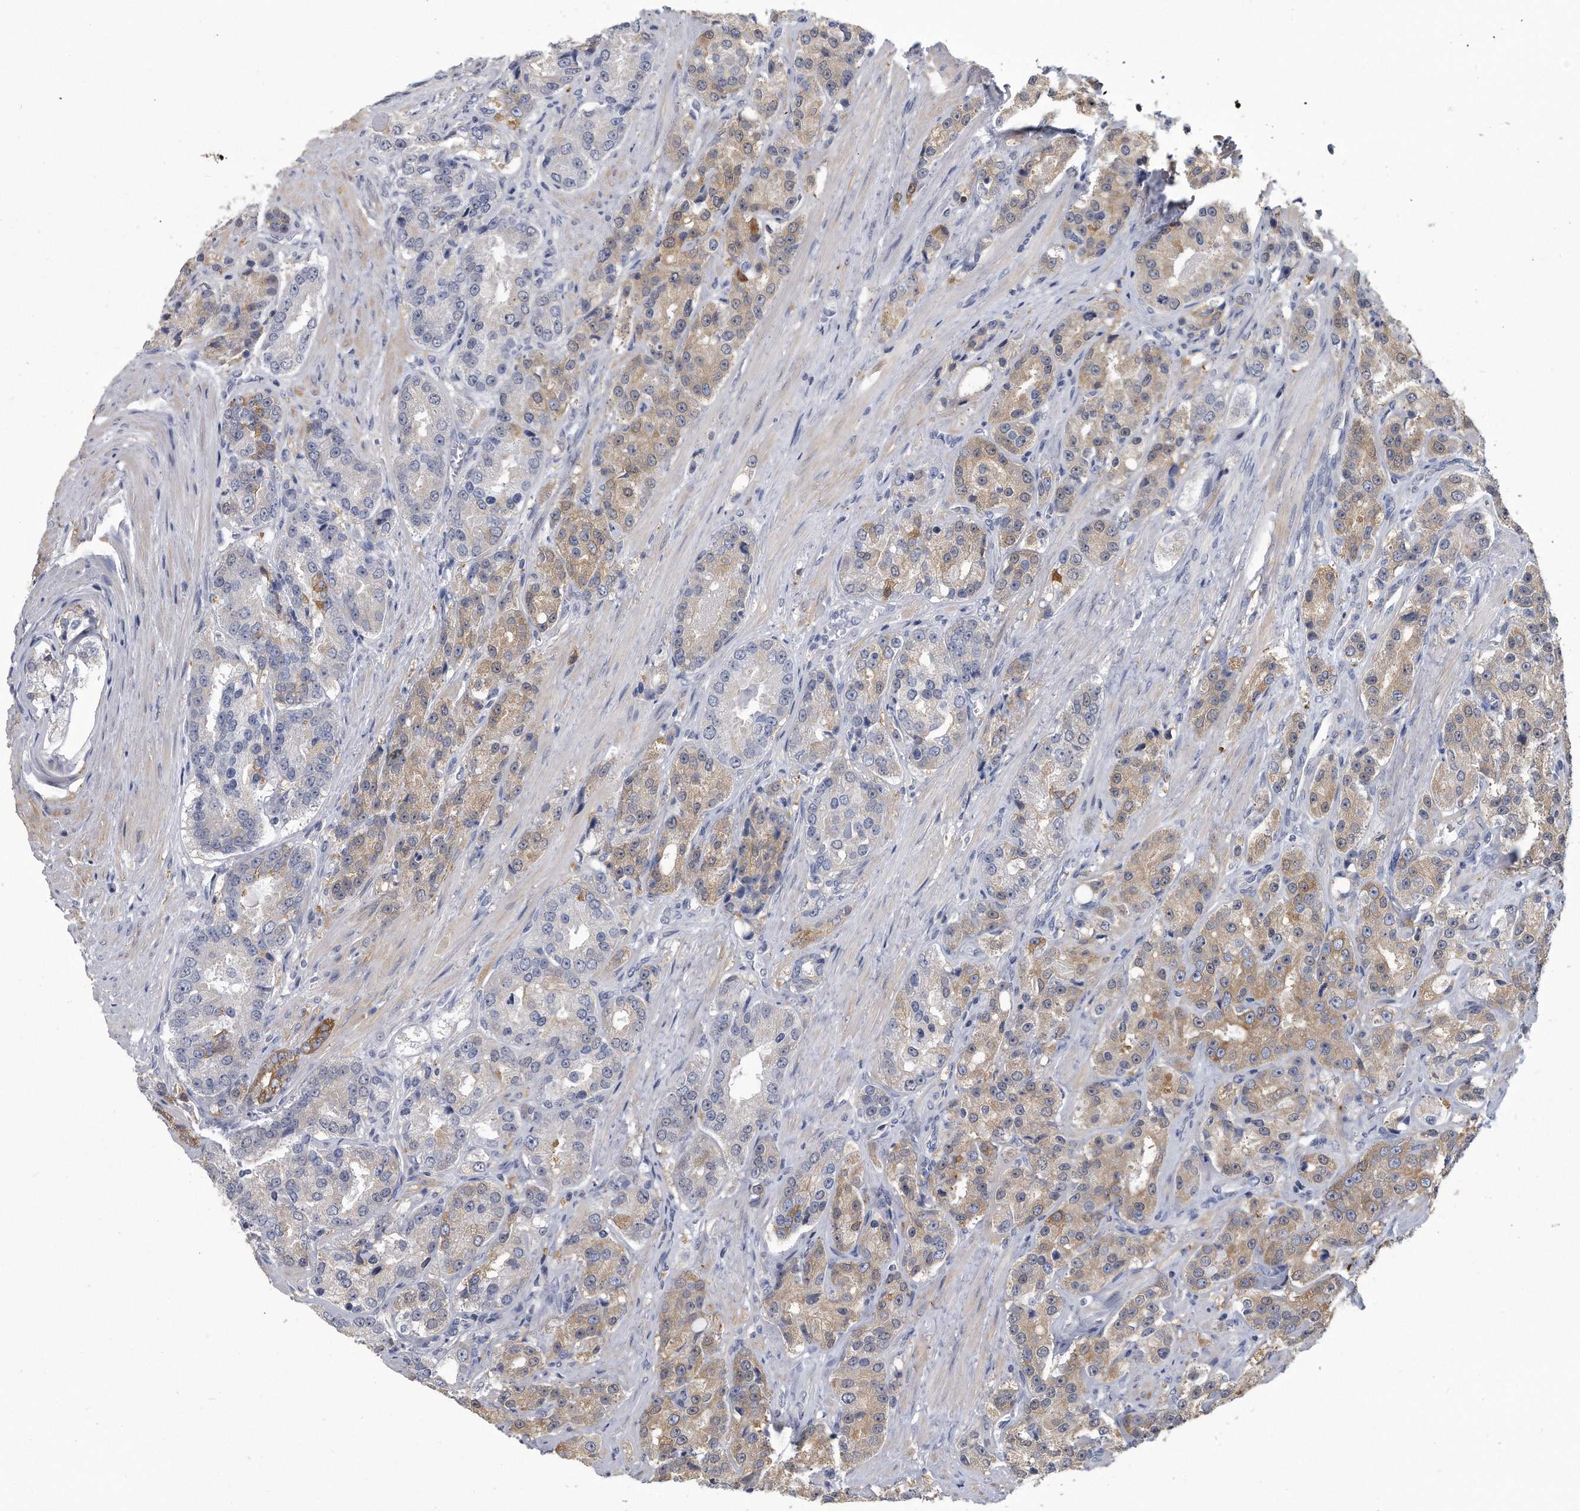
{"staining": {"intensity": "weak", "quantity": "<25%", "location": "cytoplasmic/membranous"}, "tissue": "prostate cancer", "cell_type": "Tumor cells", "image_type": "cancer", "snomed": [{"axis": "morphology", "description": "Adenocarcinoma, High grade"}, {"axis": "topography", "description": "Prostate"}], "caption": "Tumor cells show no significant protein staining in prostate adenocarcinoma (high-grade).", "gene": "PYGB", "patient": {"sex": "male", "age": 60}}